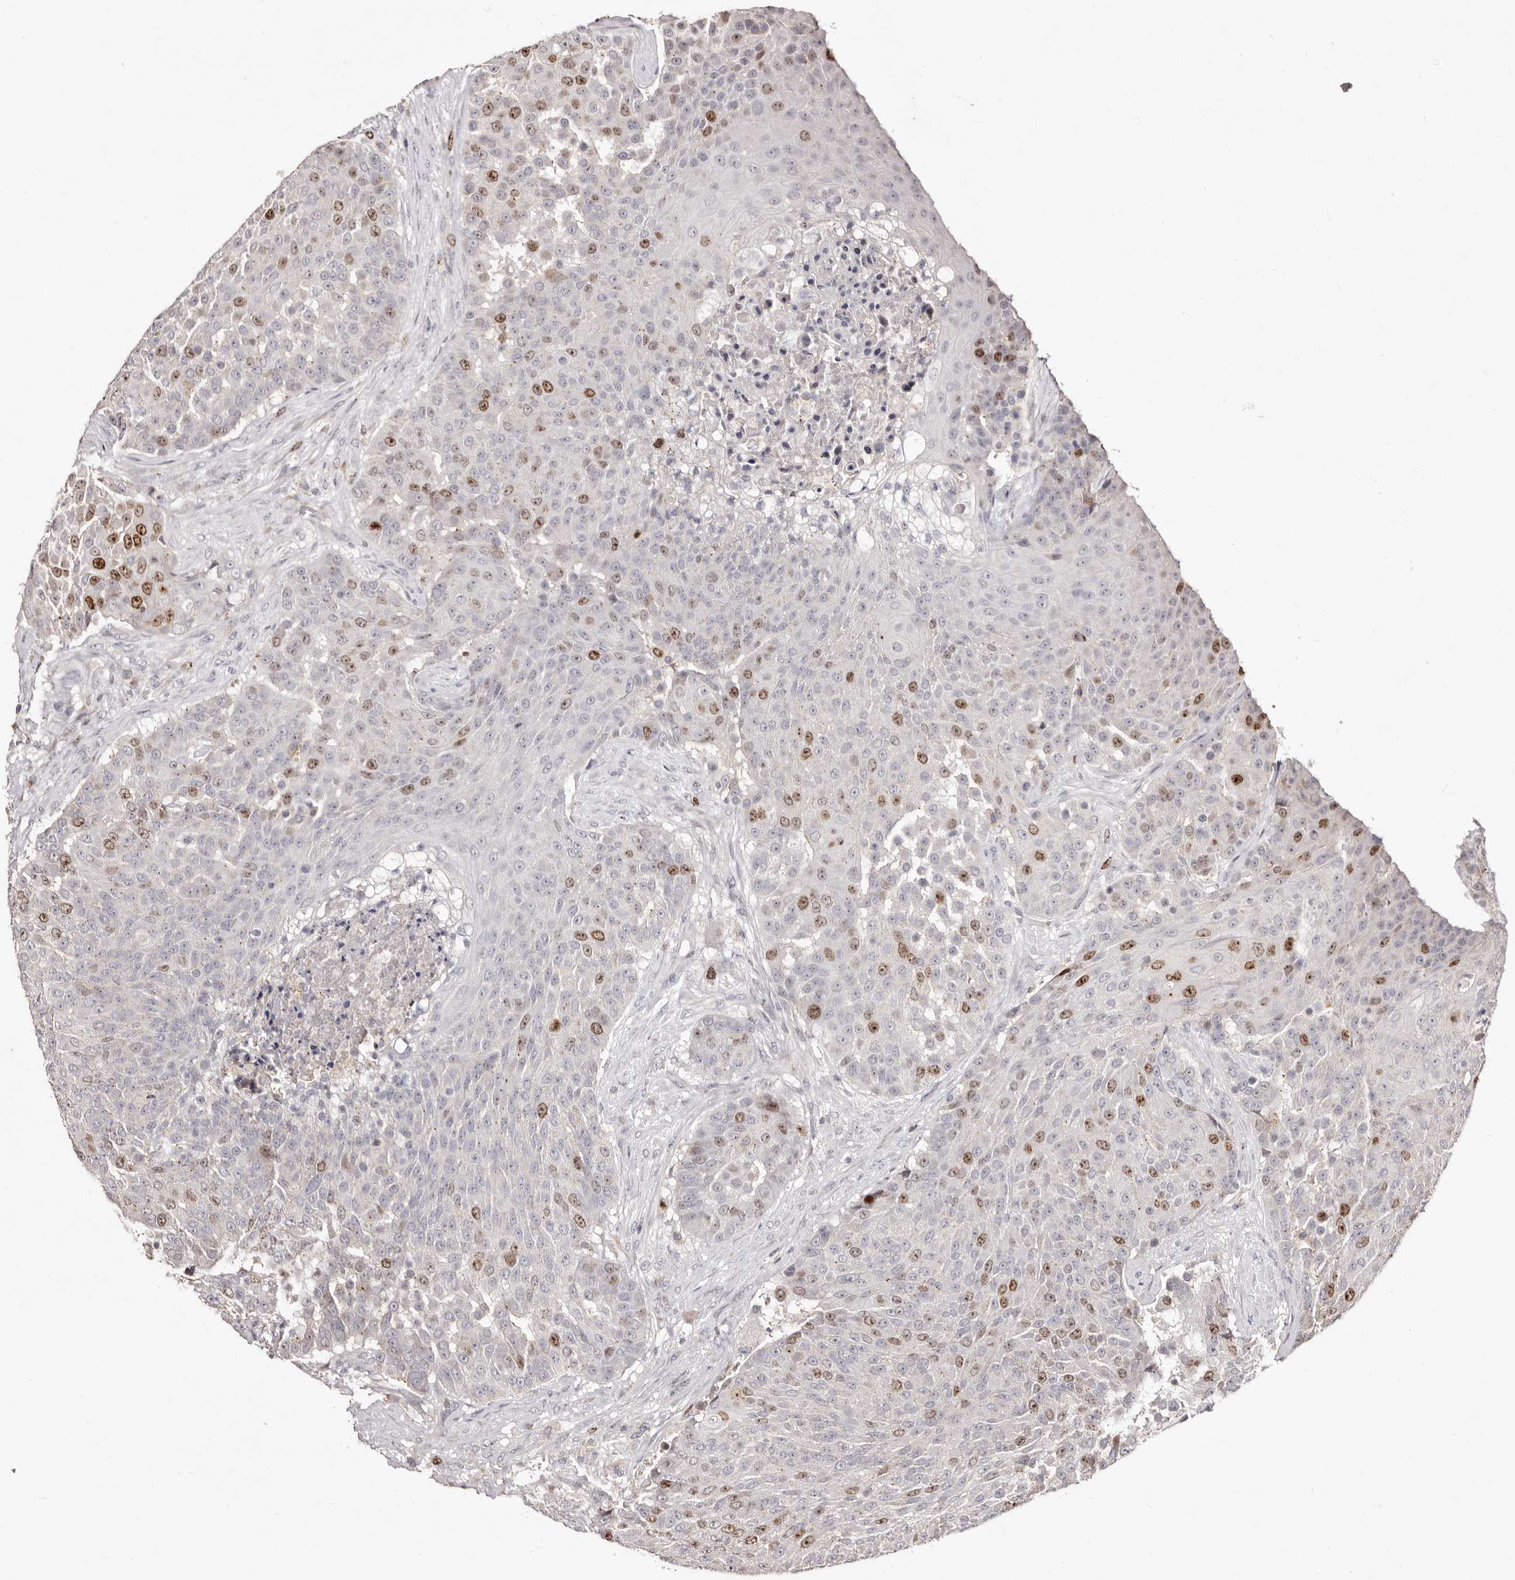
{"staining": {"intensity": "moderate", "quantity": "25%-75%", "location": "nuclear"}, "tissue": "urothelial cancer", "cell_type": "Tumor cells", "image_type": "cancer", "snomed": [{"axis": "morphology", "description": "Urothelial carcinoma, High grade"}, {"axis": "topography", "description": "Urinary bladder"}], "caption": "Moderate nuclear expression is present in approximately 25%-75% of tumor cells in urothelial cancer. The staining was performed using DAB (3,3'-diaminobenzidine) to visualize the protein expression in brown, while the nuclei were stained in blue with hematoxylin (Magnification: 20x).", "gene": "CDCA8", "patient": {"sex": "female", "age": 63}}